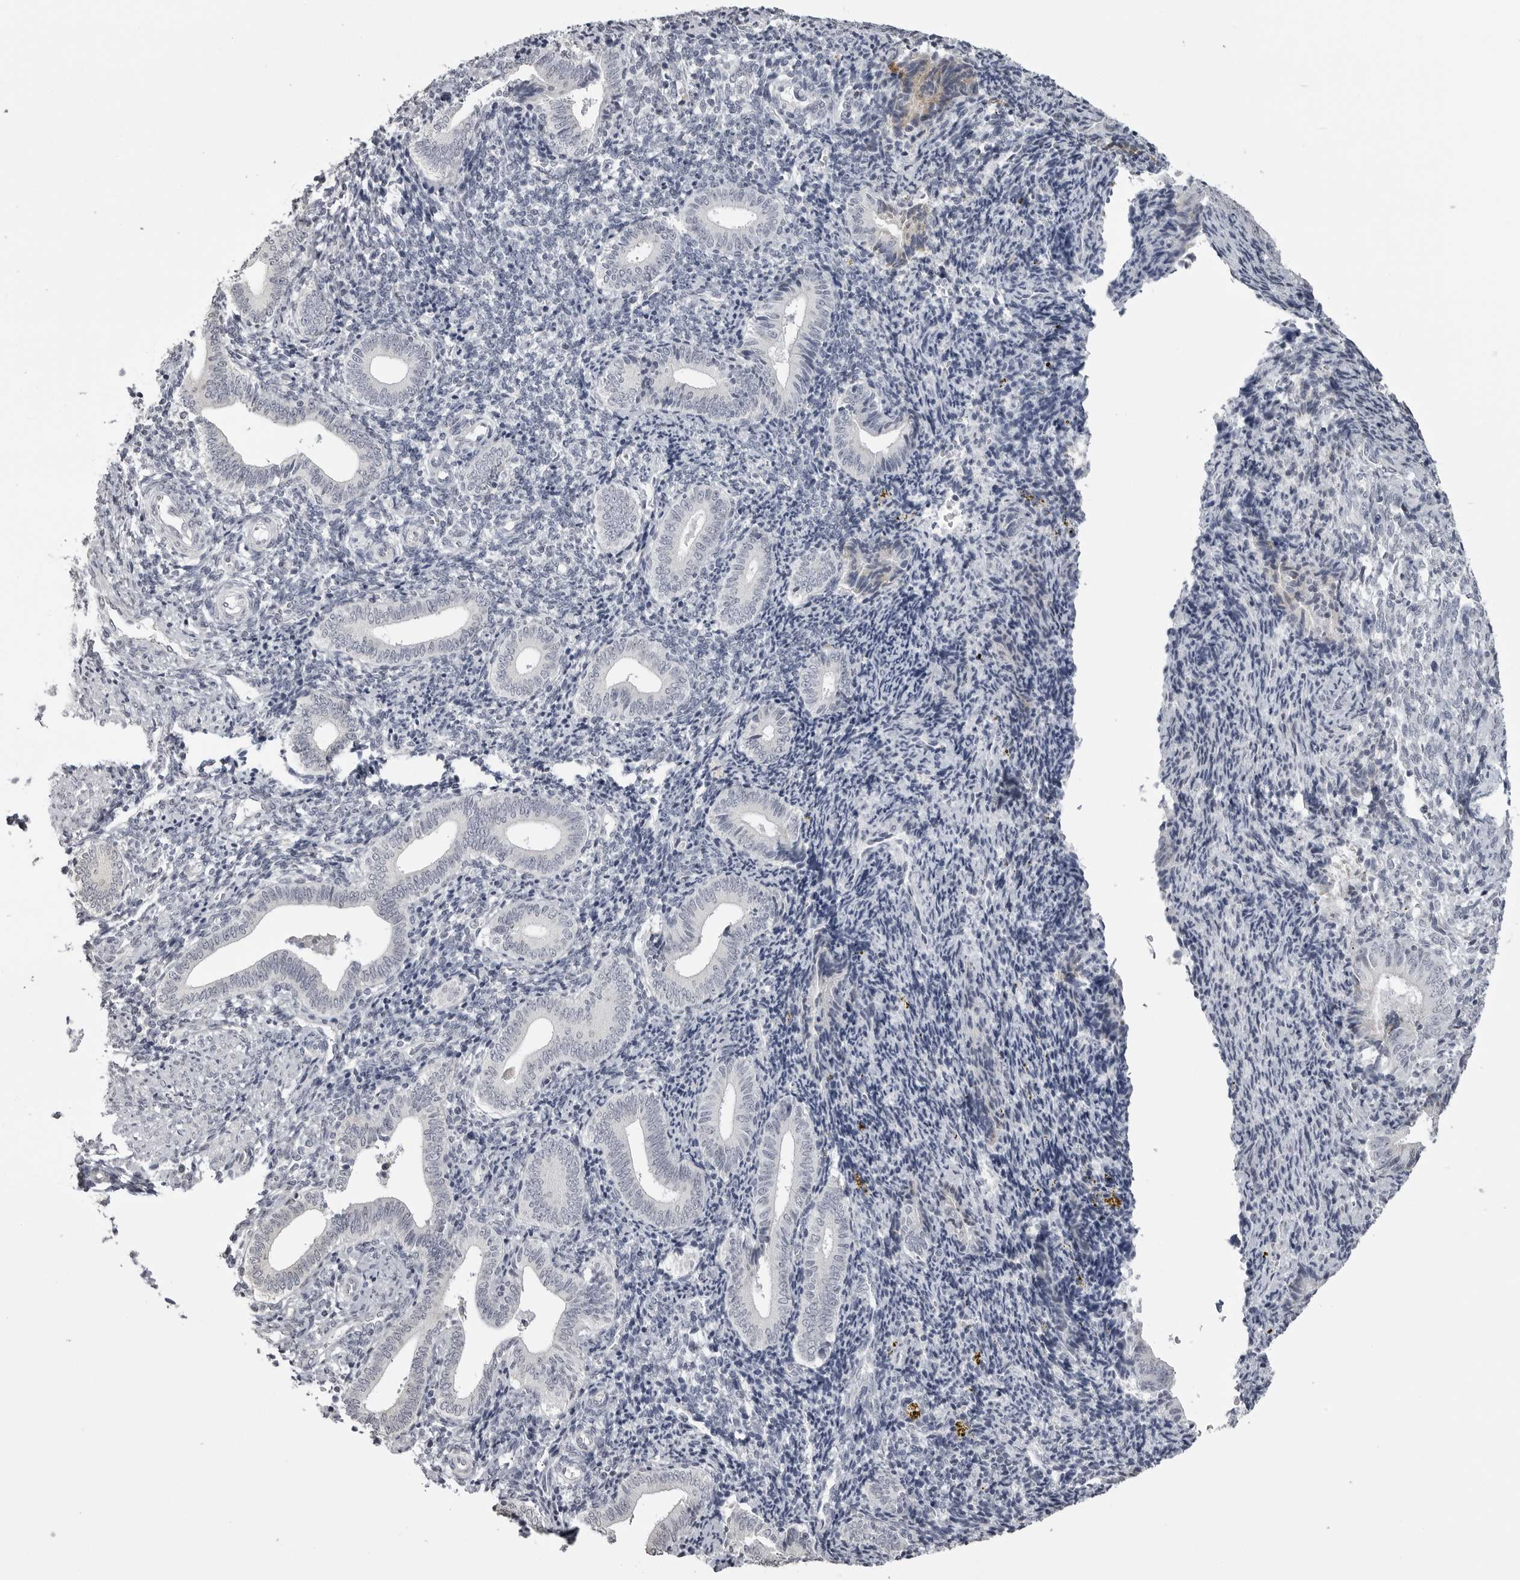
{"staining": {"intensity": "negative", "quantity": "none", "location": "none"}, "tissue": "endometrium", "cell_type": "Cells in endometrial stroma", "image_type": "normal", "snomed": [{"axis": "morphology", "description": "Normal tissue, NOS"}, {"axis": "topography", "description": "Uterus"}, {"axis": "topography", "description": "Endometrium"}], "caption": "Human endometrium stained for a protein using immunohistochemistry displays no expression in cells in endometrial stroma.", "gene": "GPN2", "patient": {"sex": "female", "age": 33}}